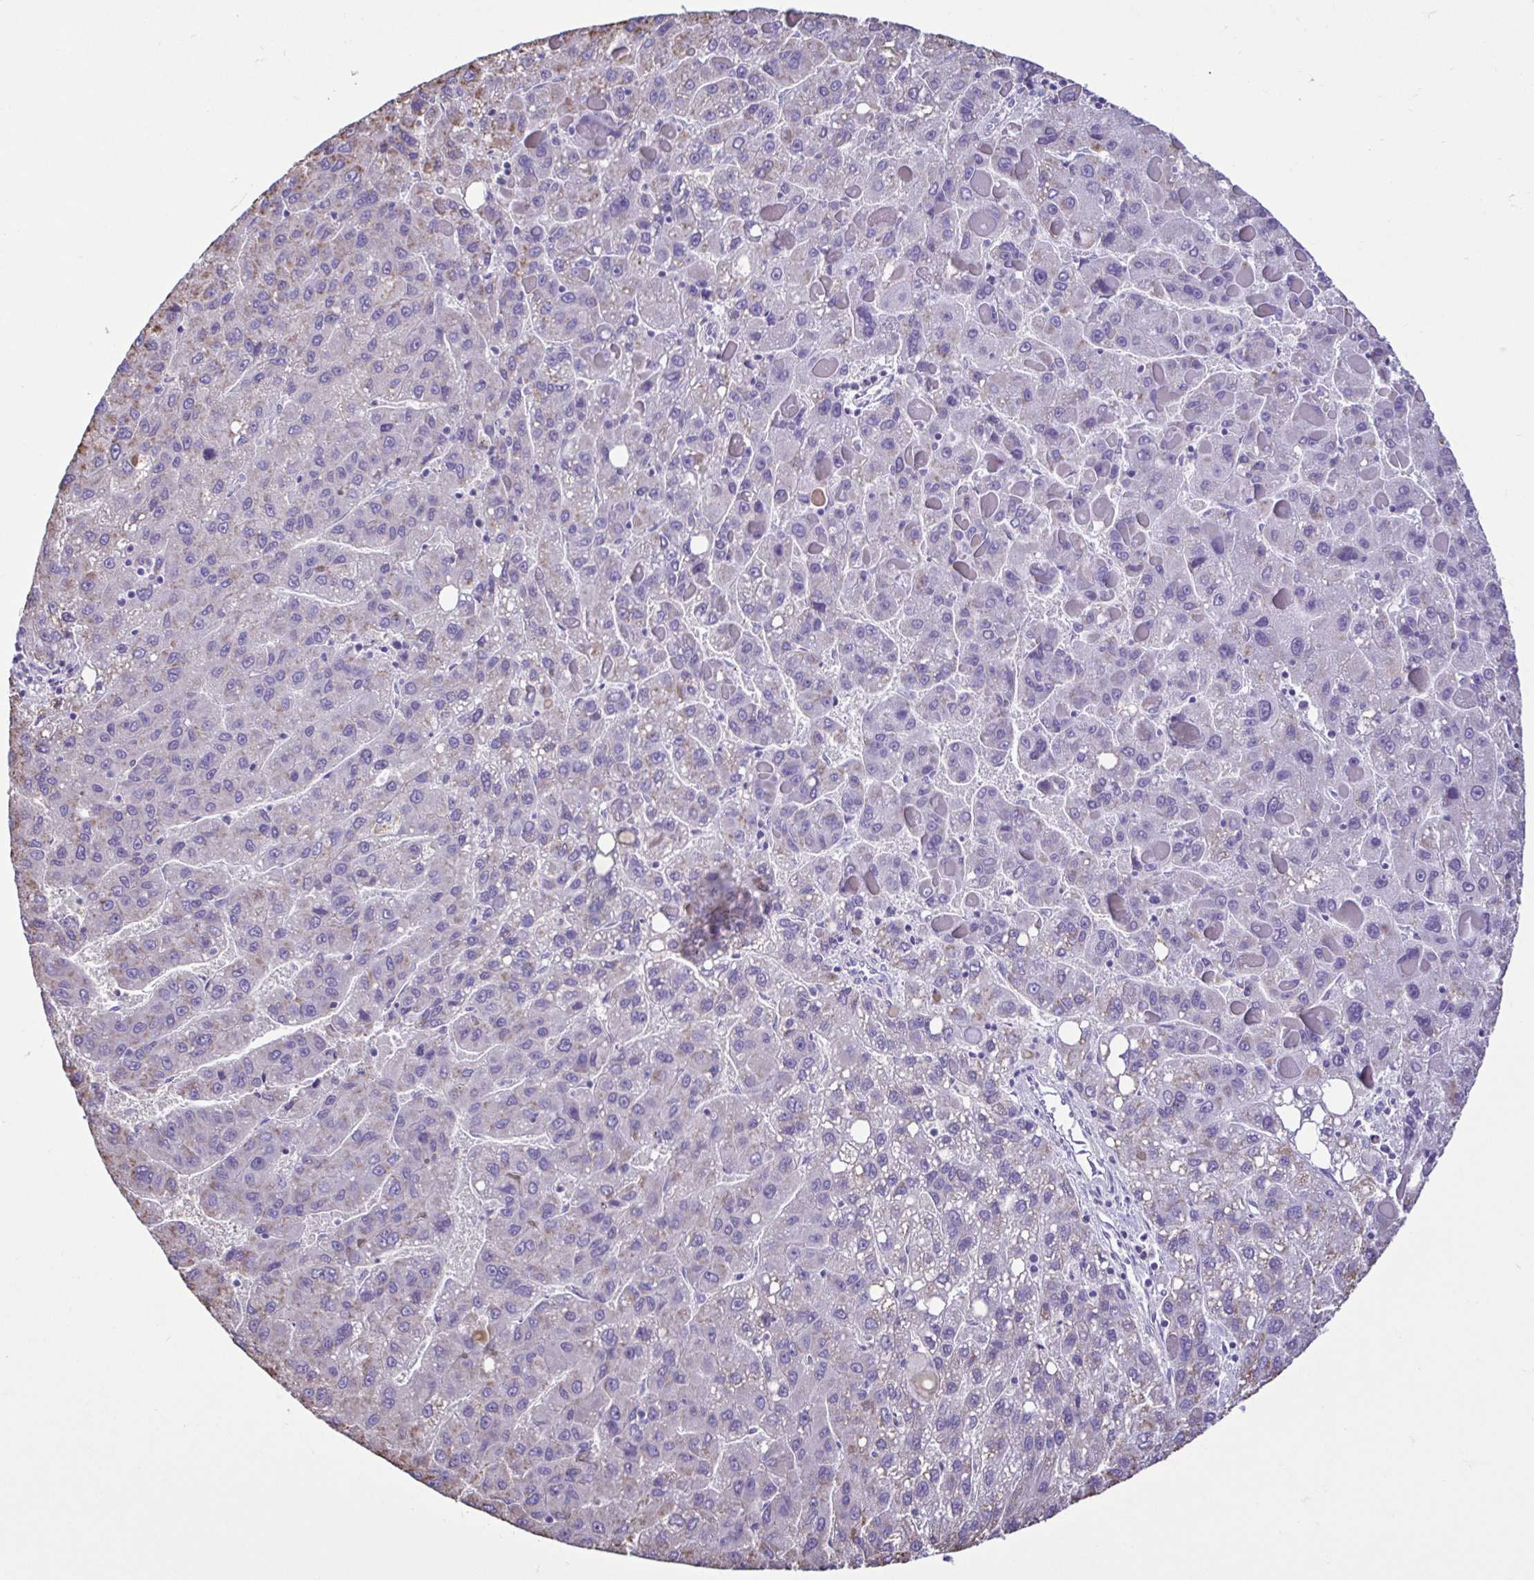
{"staining": {"intensity": "weak", "quantity": "<25%", "location": "cytoplasmic/membranous"}, "tissue": "liver cancer", "cell_type": "Tumor cells", "image_type": "cancer", "snomed": [{"axis": "morphology", "description": "Carcinoma, Hepatocellular, NOS"}, {"axis": "topography", "description": "Liver"}], "caption": "Histopathology image shows no protein positivity in tumor cells of liver hepatocellular carcinoma tissue.", "gene": "CBY2", "patient": {"sex": "female", "age": 82}}